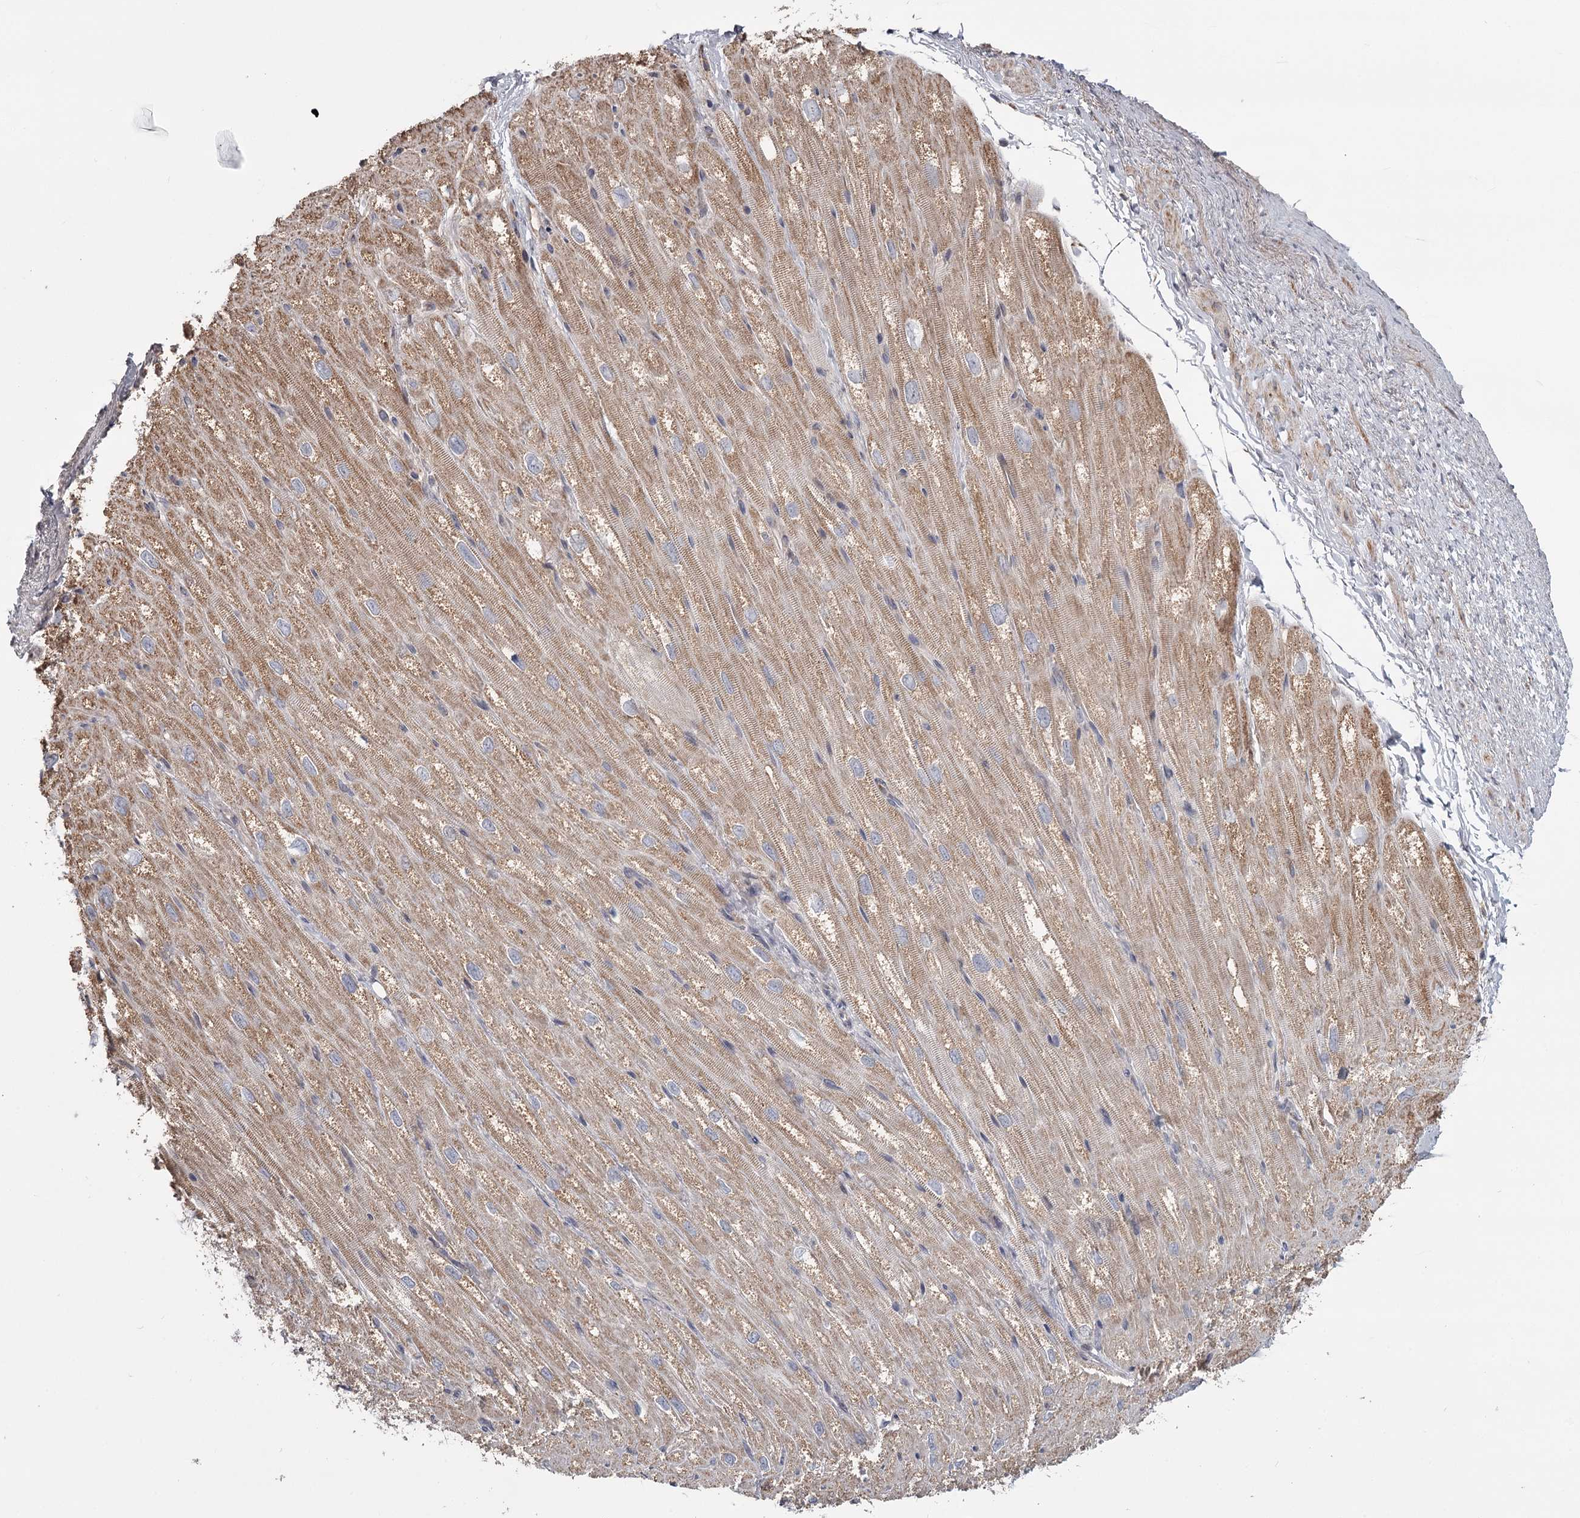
{"staining": {"intensity": "moderate", "quantity": ">75%", "location": "cytoplasmic/membranous"}, "tissue": "heart muscle", "cell_type": "Cardiomyocytes", "image_type": "normal", "snomed": [{"axis": "morphology", "description": "Normal tissue, NOS"}, {"axis": "topography", "description": "Heart"}], "caption": "Immunohistochemical staining of benign heart muscle shows medium levels of moderate cytoplasmic/membranous expression in about >75% of cardiomyocytes.", "gene": "CDC123", "patient": {"sex": "male", "age": 50}}